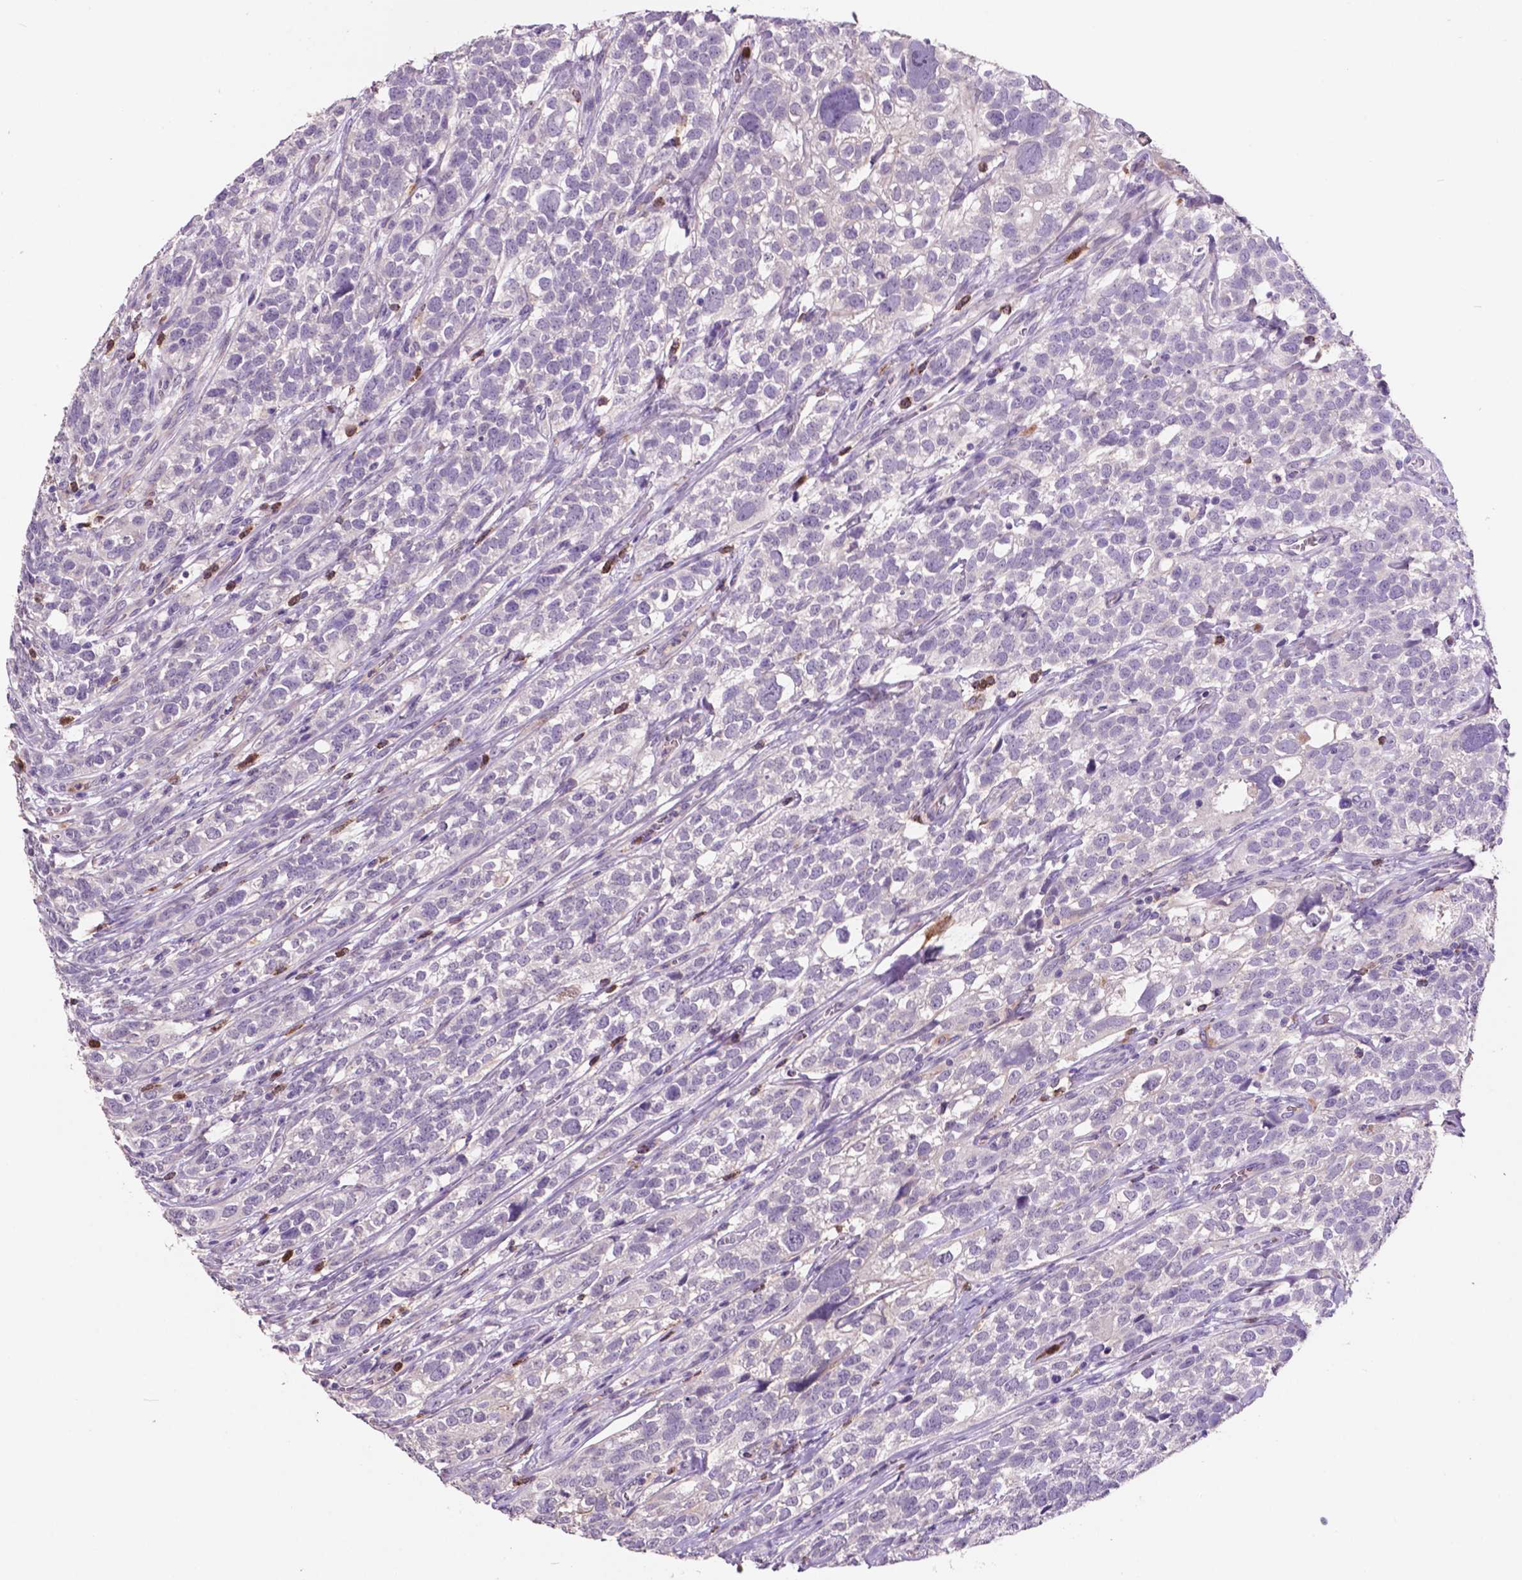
{"staining": {"intensity": "negative", "quantity": "none", "location": "none"}, "tissue": "urothelial cancer", "cell_type": "Tumor cells", "image_type": "cancer", "snomed": [{"axis": "morphology", "description": "Urothelial carcinoma, High grade"}, {"axis": "topography", "description": "Urinary bladder"}], "caption": "This is an IHC micrograph of urothelial cancer. There is no expression in tumor cells.", "gene": "PLSCR1", "patient": {"sex": "female", "age": 58}}